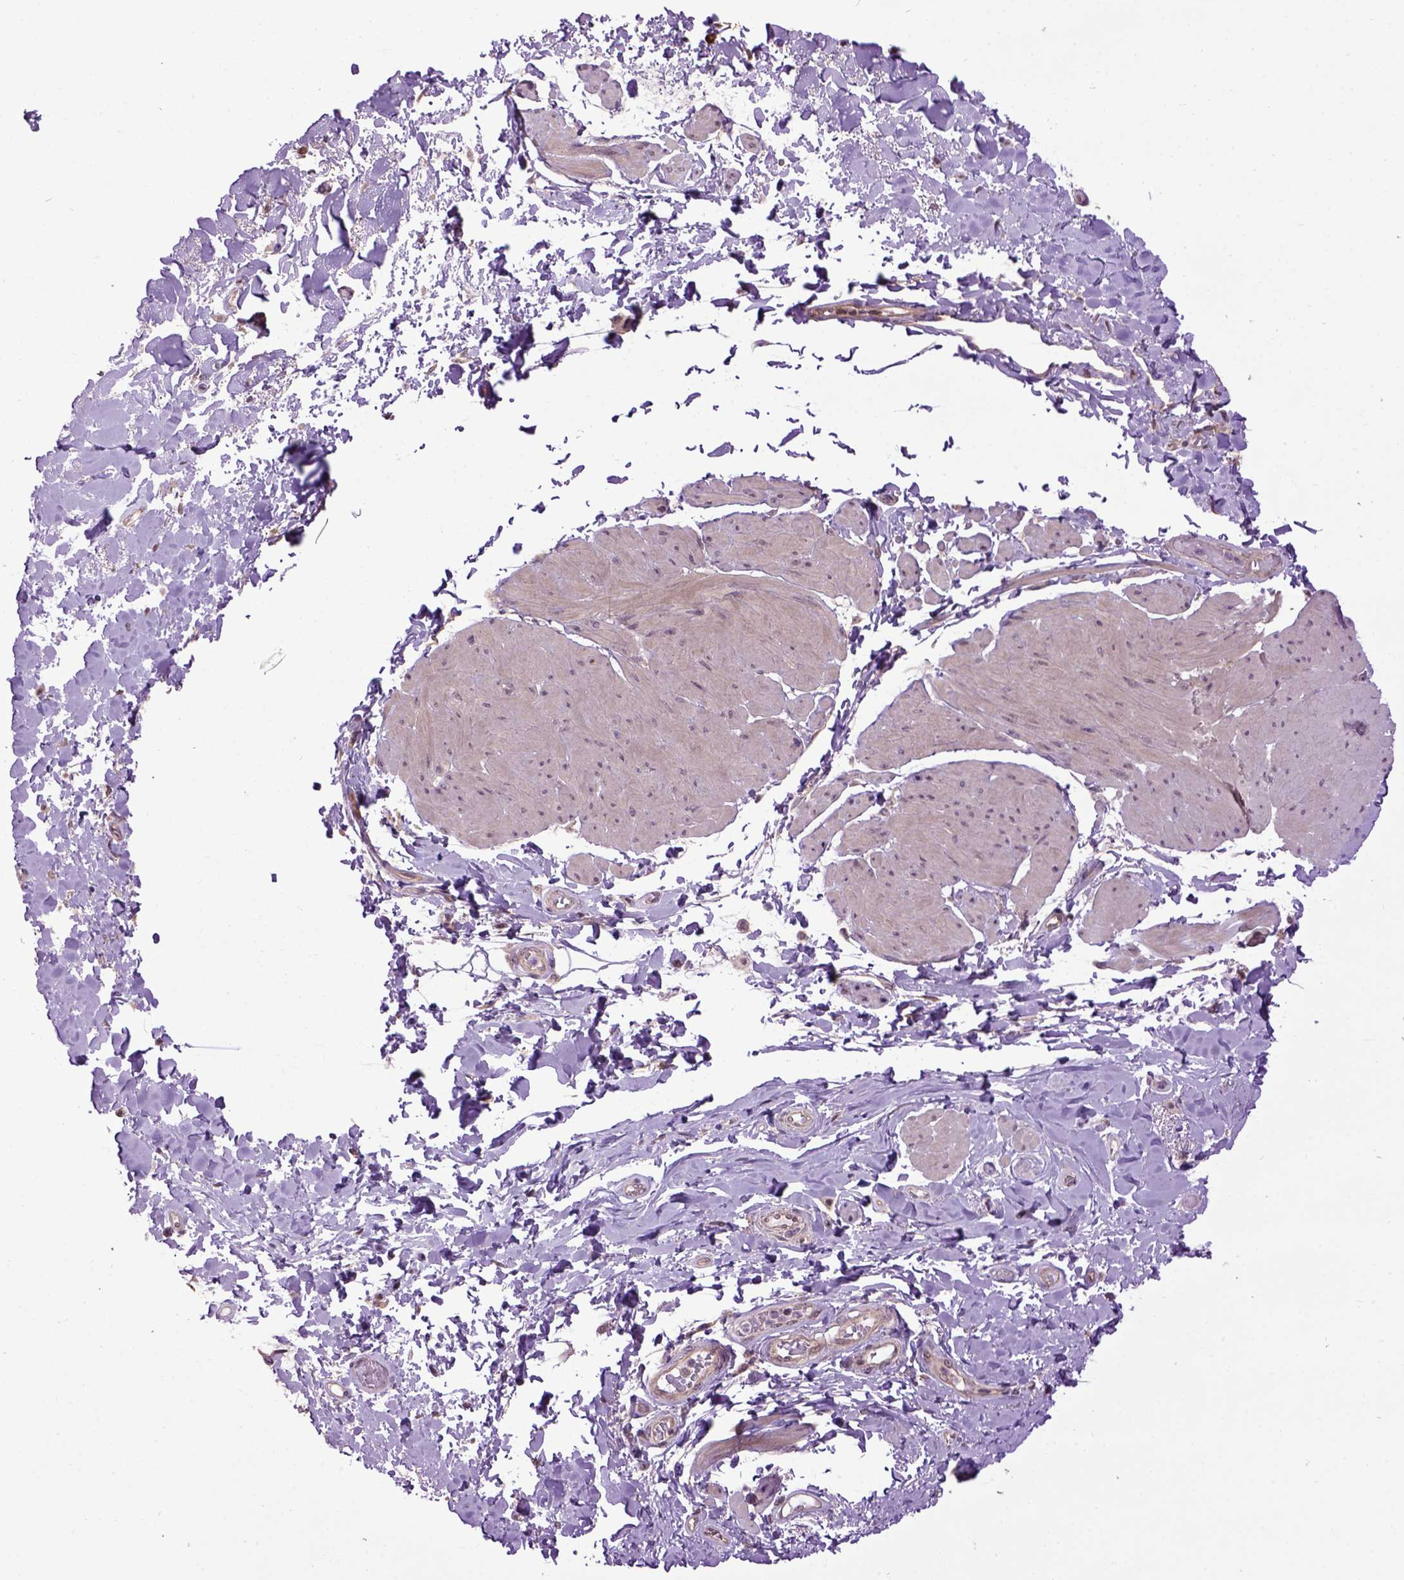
{"staining": {"intensity": "weak", "quantity": ">75%", "location": "cytoplasmic/membranous"}, "tissue": "adipose tissue", "cell_type": "Adipocytes", "image_type": "normal", "snomed": [{"axis": "morphology", "description": "Normal tissue, NOS"}, {"axis": "topography", "description": "Urinary bladder"}, {"axis": "topography", "description": "Peripheral nerve tissue"}], "caption": "High-power microscopy captured an immunohistochemistry photomicrograph of normal adipose tissue, revealing weak cytoplasmic/membranous staining in approximately >75% of adipocytes.", "gene": "WDR48", "patient": {"sex": "female", "age": 60}}